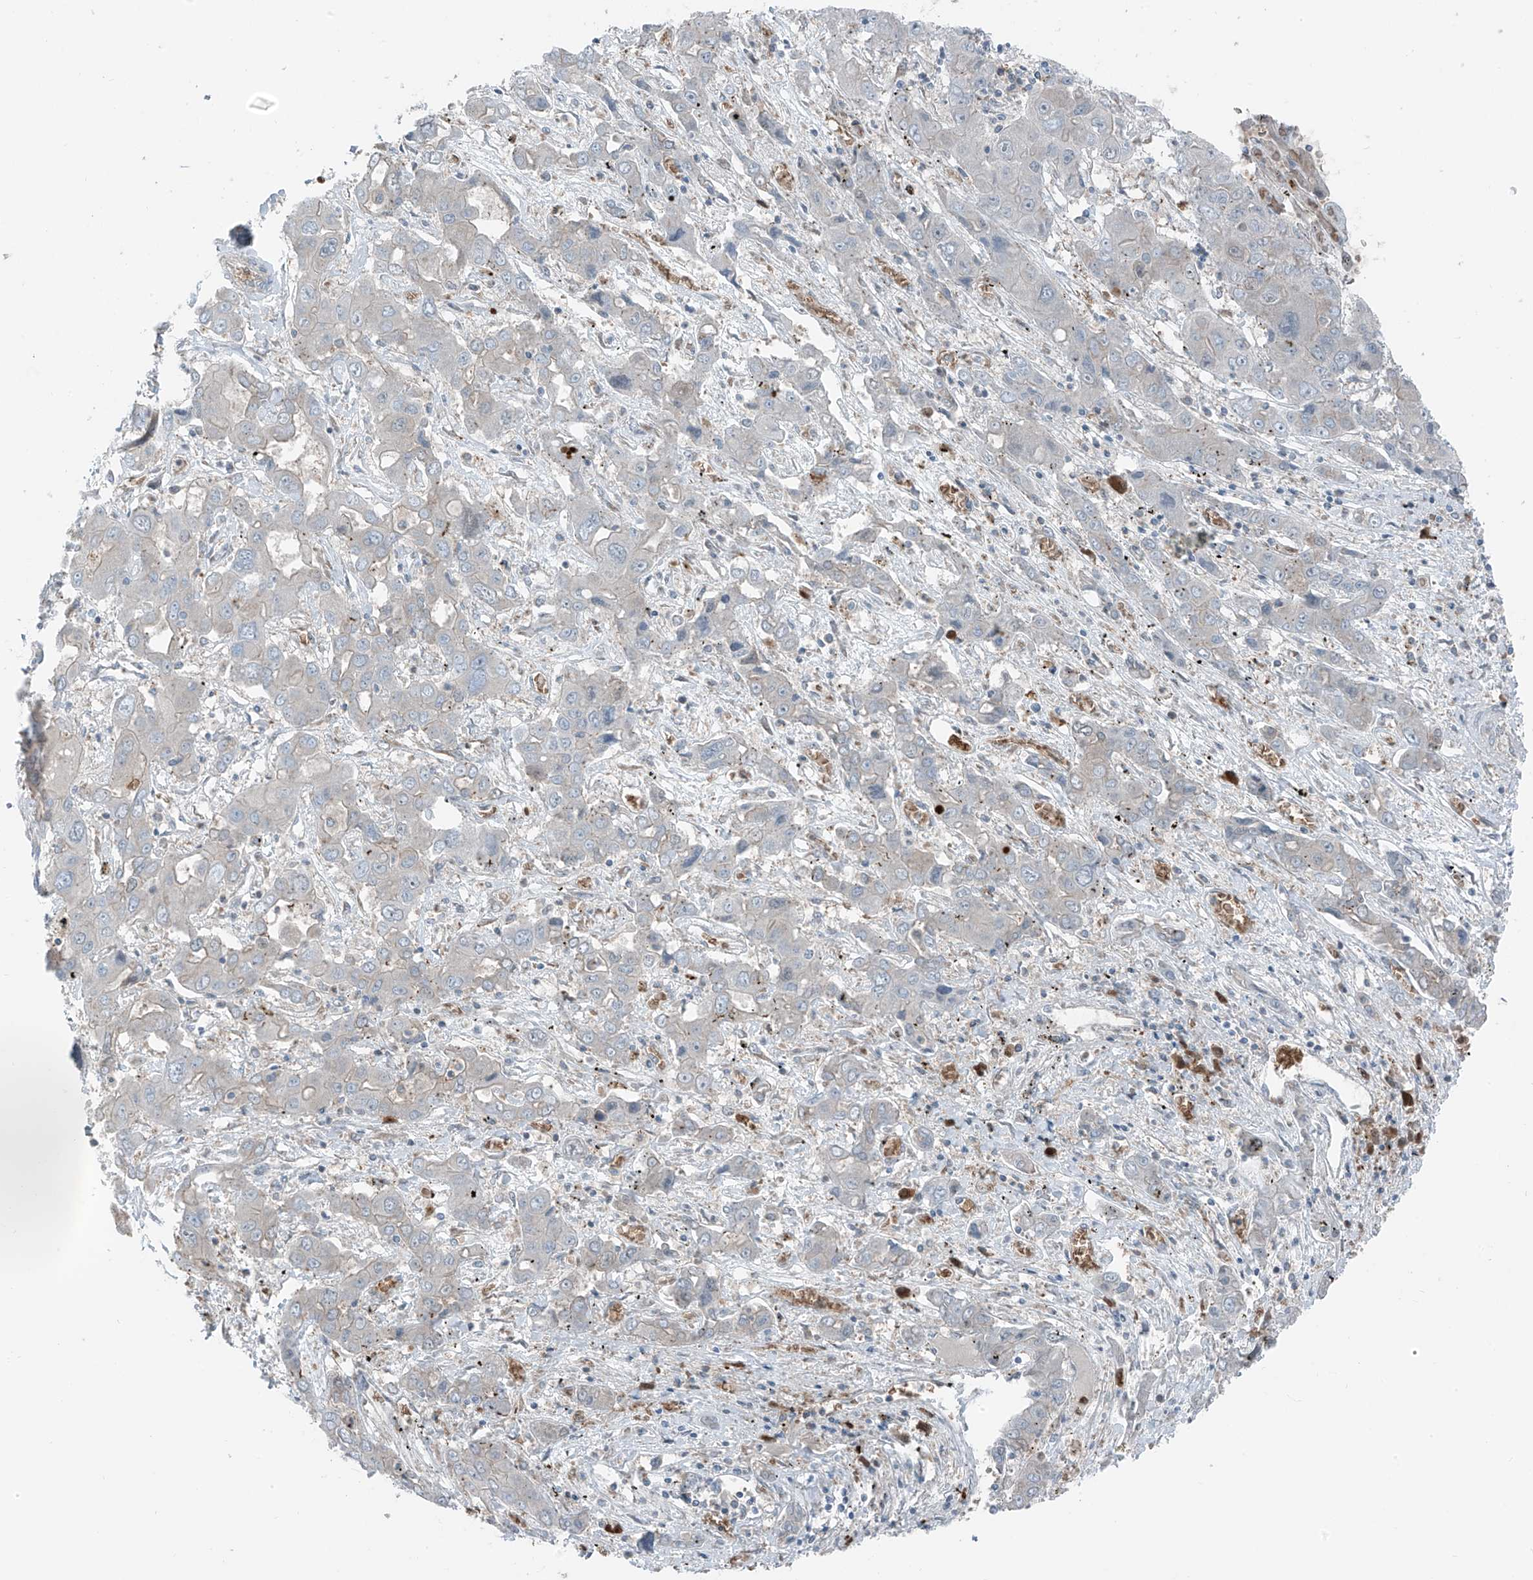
{"staining": {"intensity": "negative", "quantity": "none", "location": "none"}, "tissue": "liver cancer", "cell_type": "Tumor cells", "image_type": "cancer", "snomed": [{"axis": "morphology", "description": "Cholangiocarcinoma"}, {"axis": "topography", "description": "Liver"}], "caption": "The micrograph reveals no significant expression in tumor cells of liver cancer. (Brightfield microscopy of DAB (3,3'-diaminobenzidine) immunohistochemistry at high magnification).", "gene": "SLC12A6", "patient": {"sex": "male", "age": 67}}